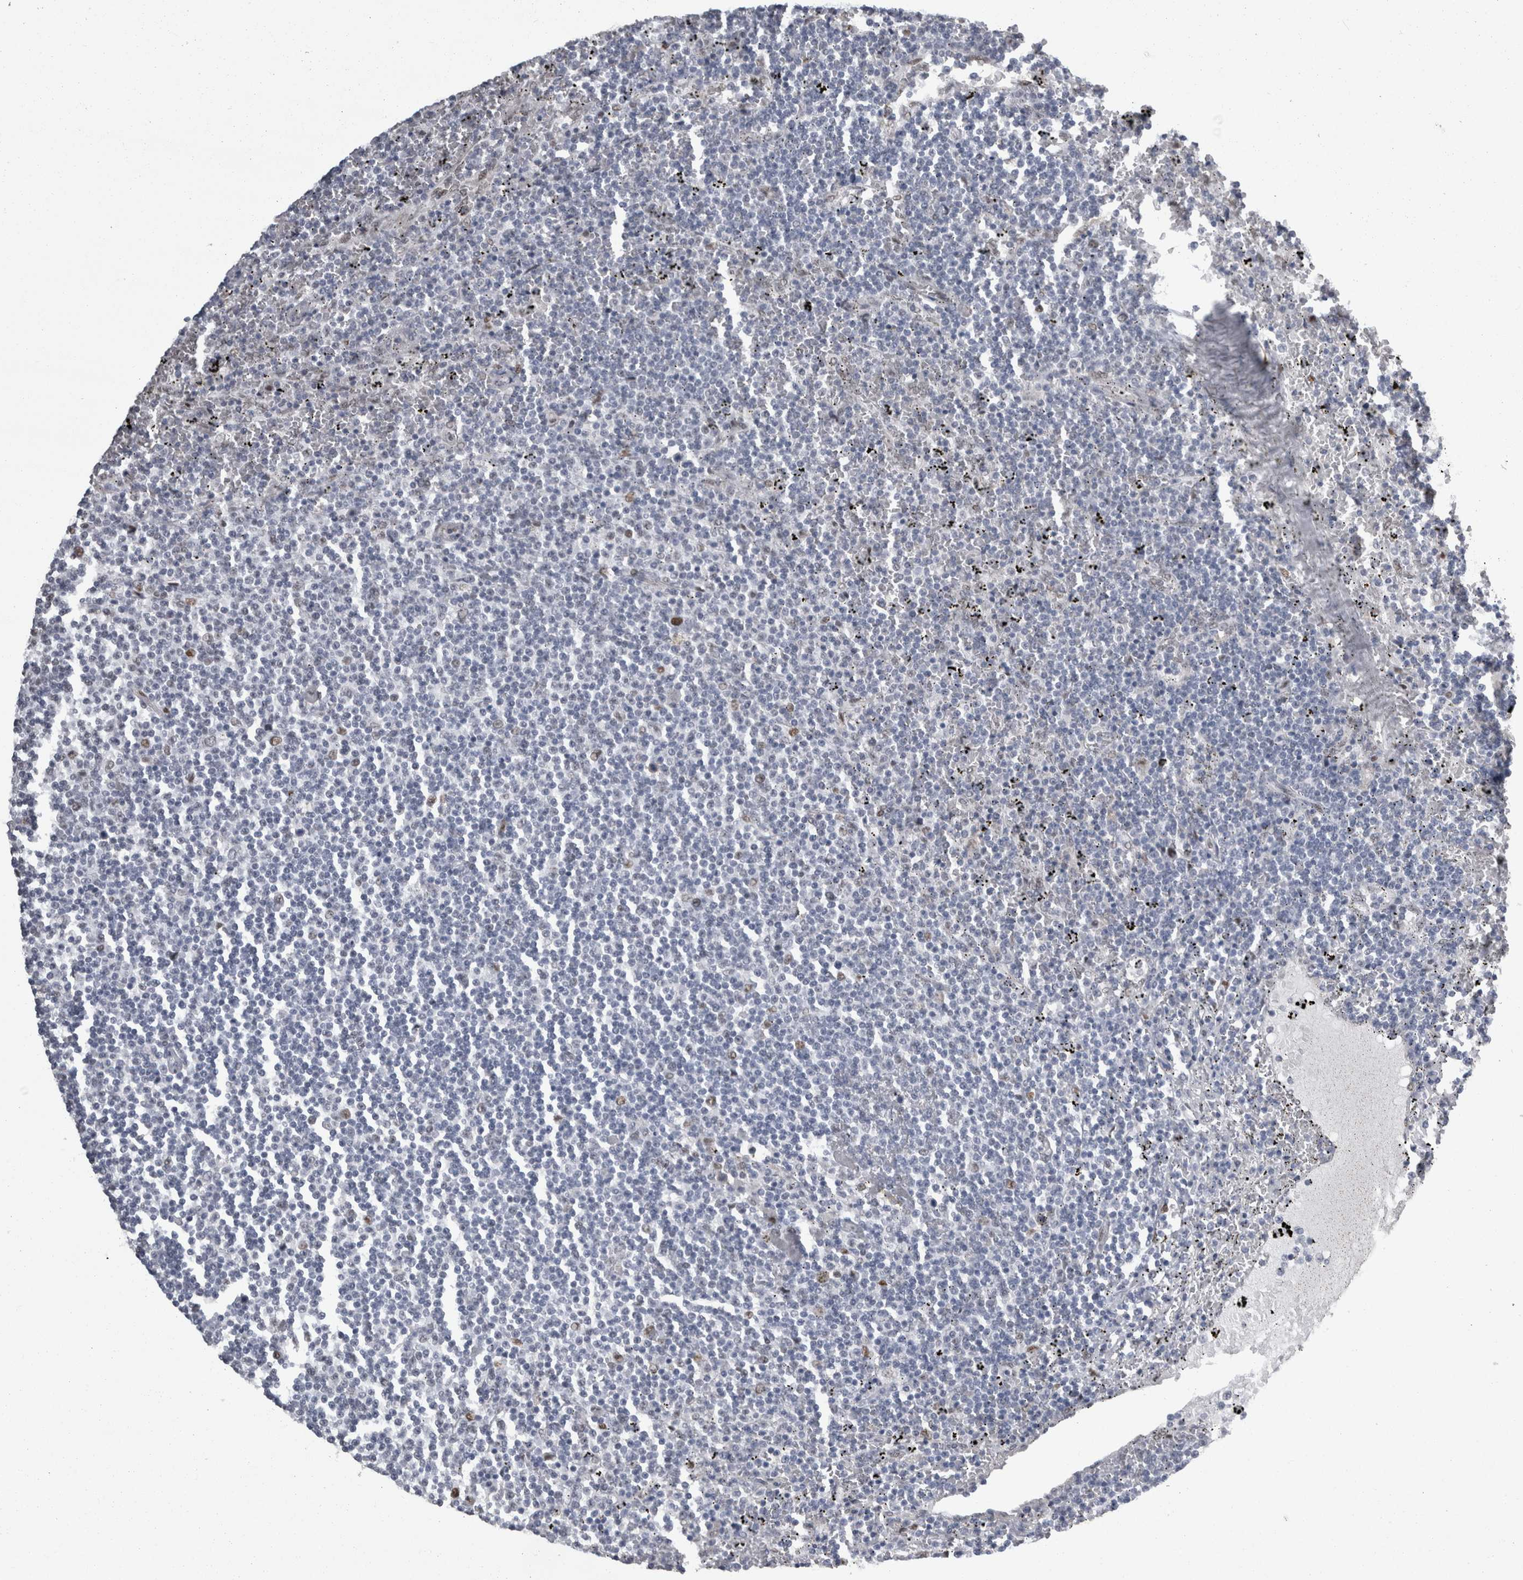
{"staining": {"intensity": "negative", "quantity": "none", "location": "none"}, "tissue": "lymphoma", "cell_type": "Tumor cells", "image_type": "cancer", "snomed": [{"axis": "morphology", "description": "Malignant lymphoma, non-Hodgkin's type, Low grade"}, {"axis": "topography", "description": "Spleen"}], "caption": "The immunohistochemistry (IHC) photomicrograph has no significant positivity in tumor cells of malignant lymphoma, non-Hodgkin's type (low-grade) tissue.", "gene": "C1orf54", "patient": {"sex": "female", "age": 50}}